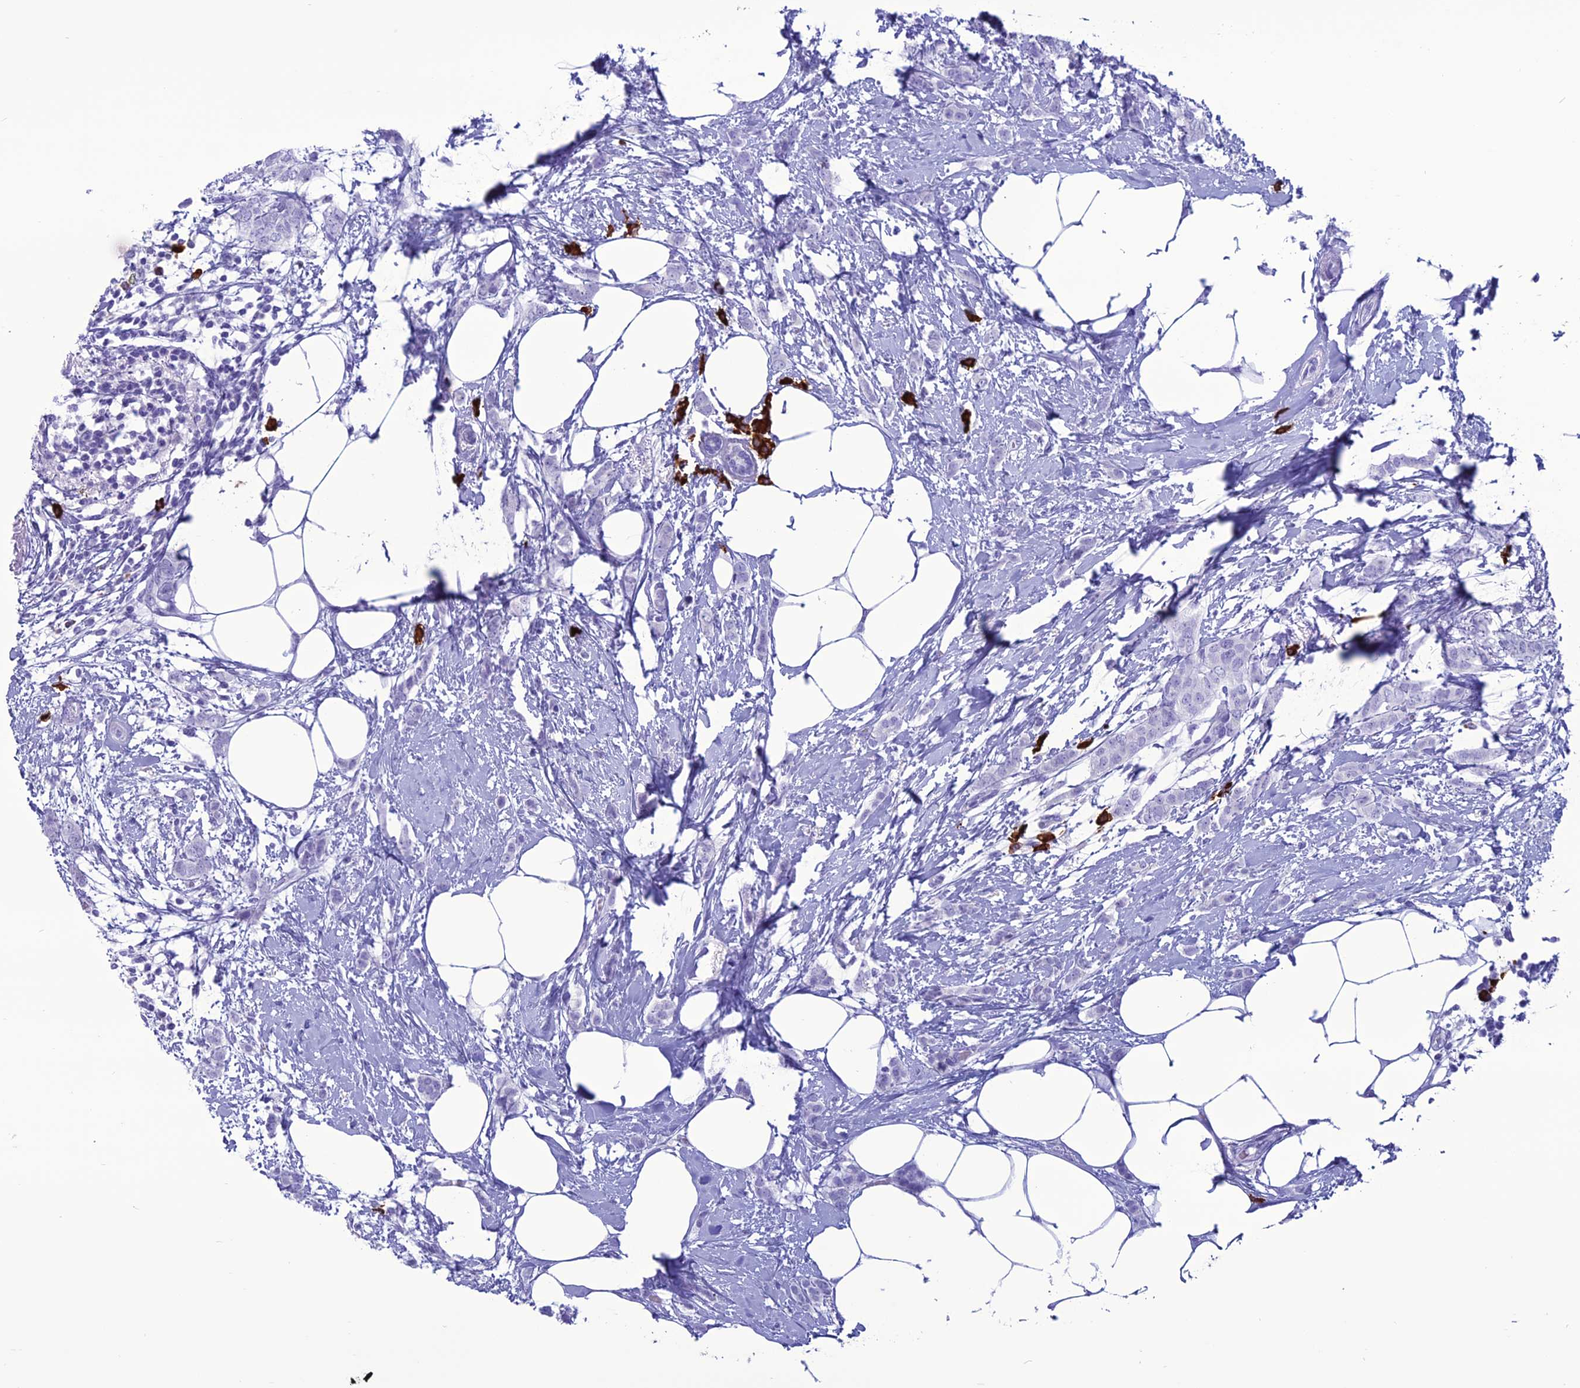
{"staining": {"intensity": "negative", "quantity": "none", "location": "none"}, "tissue": "breast cancer", "cell_type": "Tumor cells", "image_type": "cancer", "snomed": [{"axis": "morphology", "description": "Duct carcinoma"}, {"axis": "topography", "description": "Breast"}], "caption": "IHC of breast infiltrating ductal carcinoma reveals no staining in tumor cells. (Stains: DAB (3,3'-diaminobenzidine) IHC with hematoxylin counter stain, Microscopy: brightfield microscopy at high magnification).", "gene": "MZB1", "patient": {"sex": "female", "age": 72}}